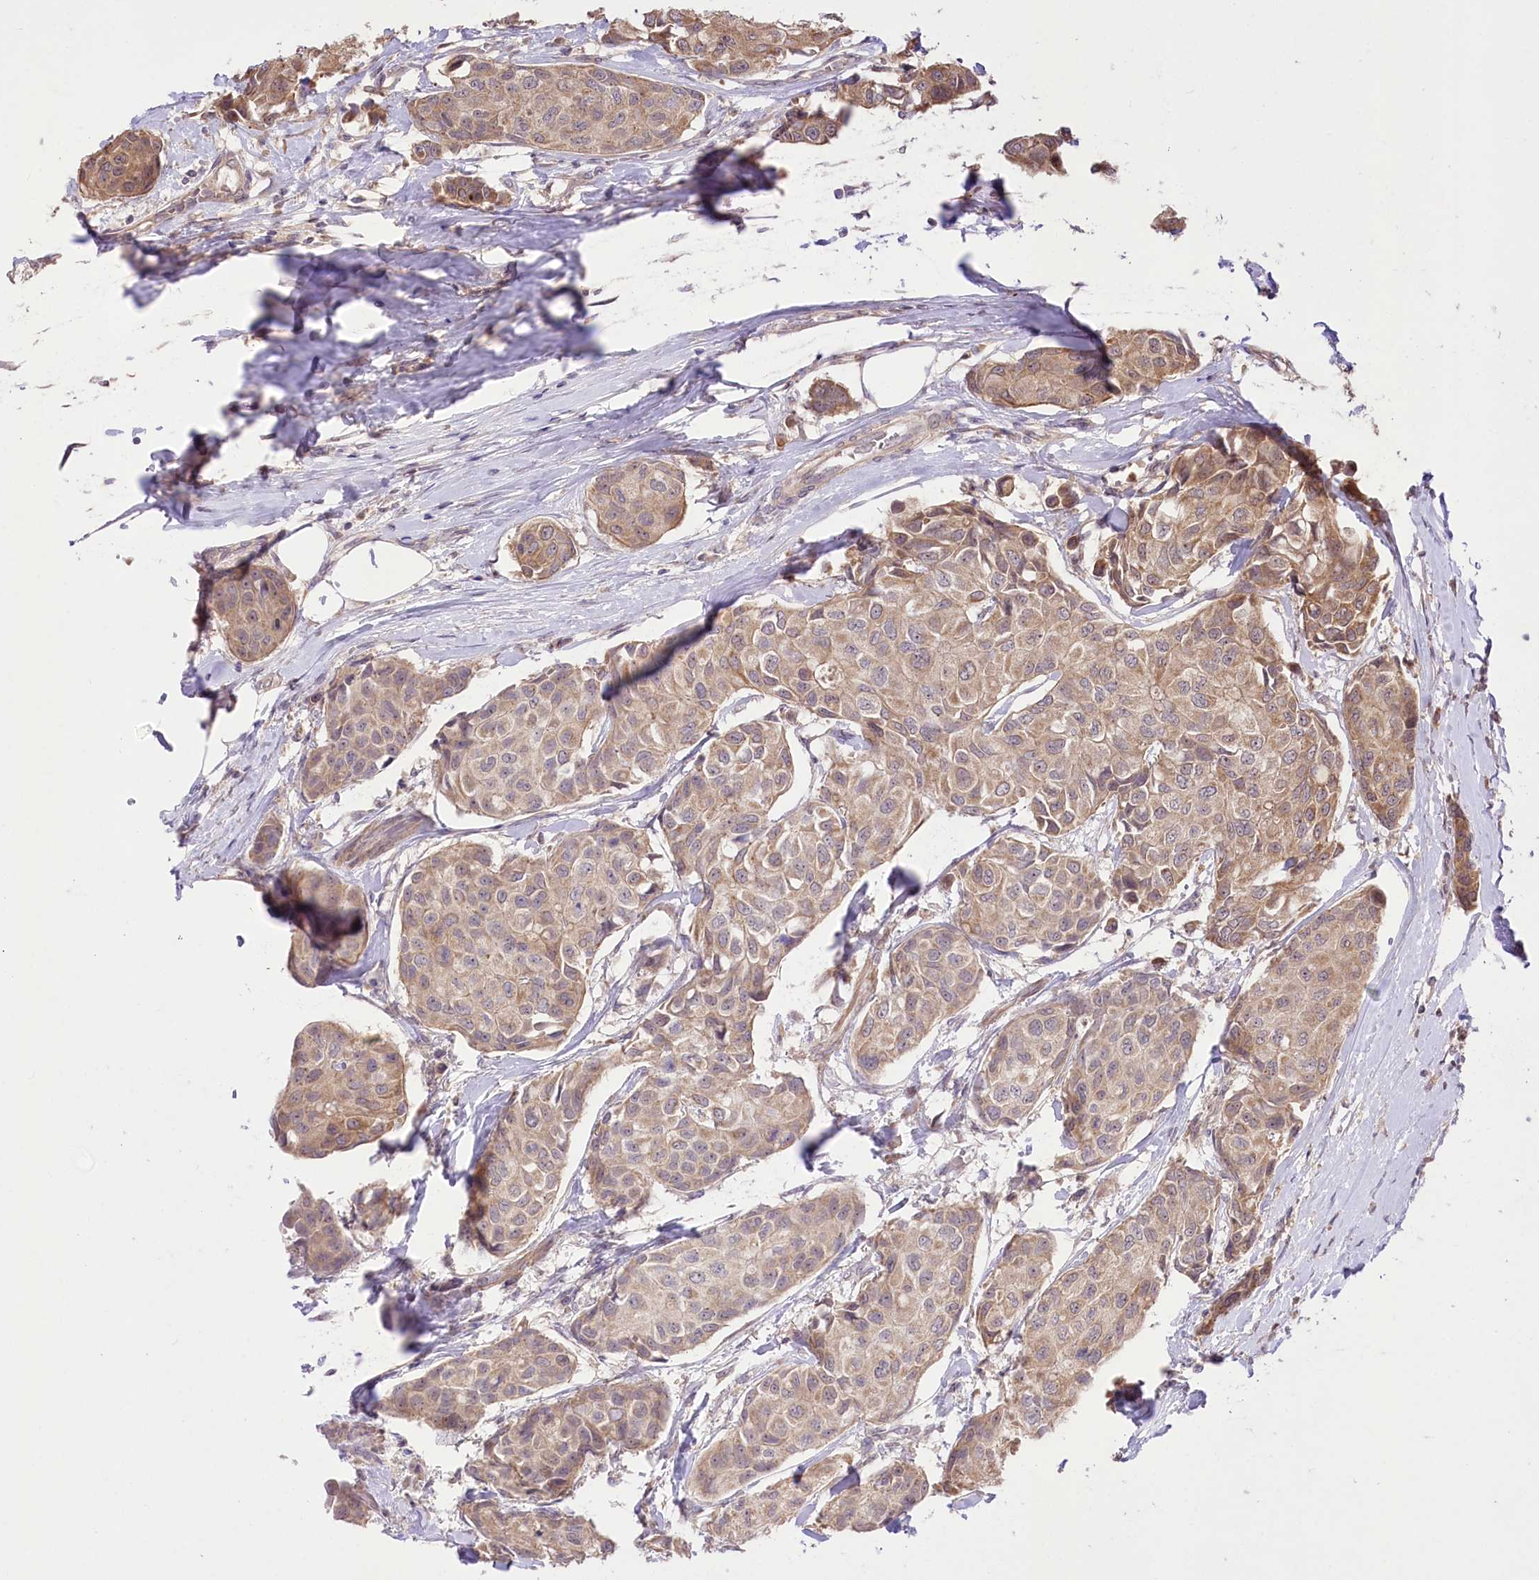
{"staining": {"intensity": "moderate", "quantity": ">75%", "location": "cytoplasmic/membranous"}, "tissue": "breast cancer", "cell_type": "Tumor cells", "image_type": "cancer", "snomed": [{"axis": "morphology", "description": "Duct carcinoma"}, {"axis": "topography", "description": "Breast"}], "caption": "A micrograph of human breast cancer stained for a protein exhibits moderate cytoplasmic/membranous brown staining in tumor cells.", "gene": "HELT", "patient": {"sex": "female", "age": 80}}